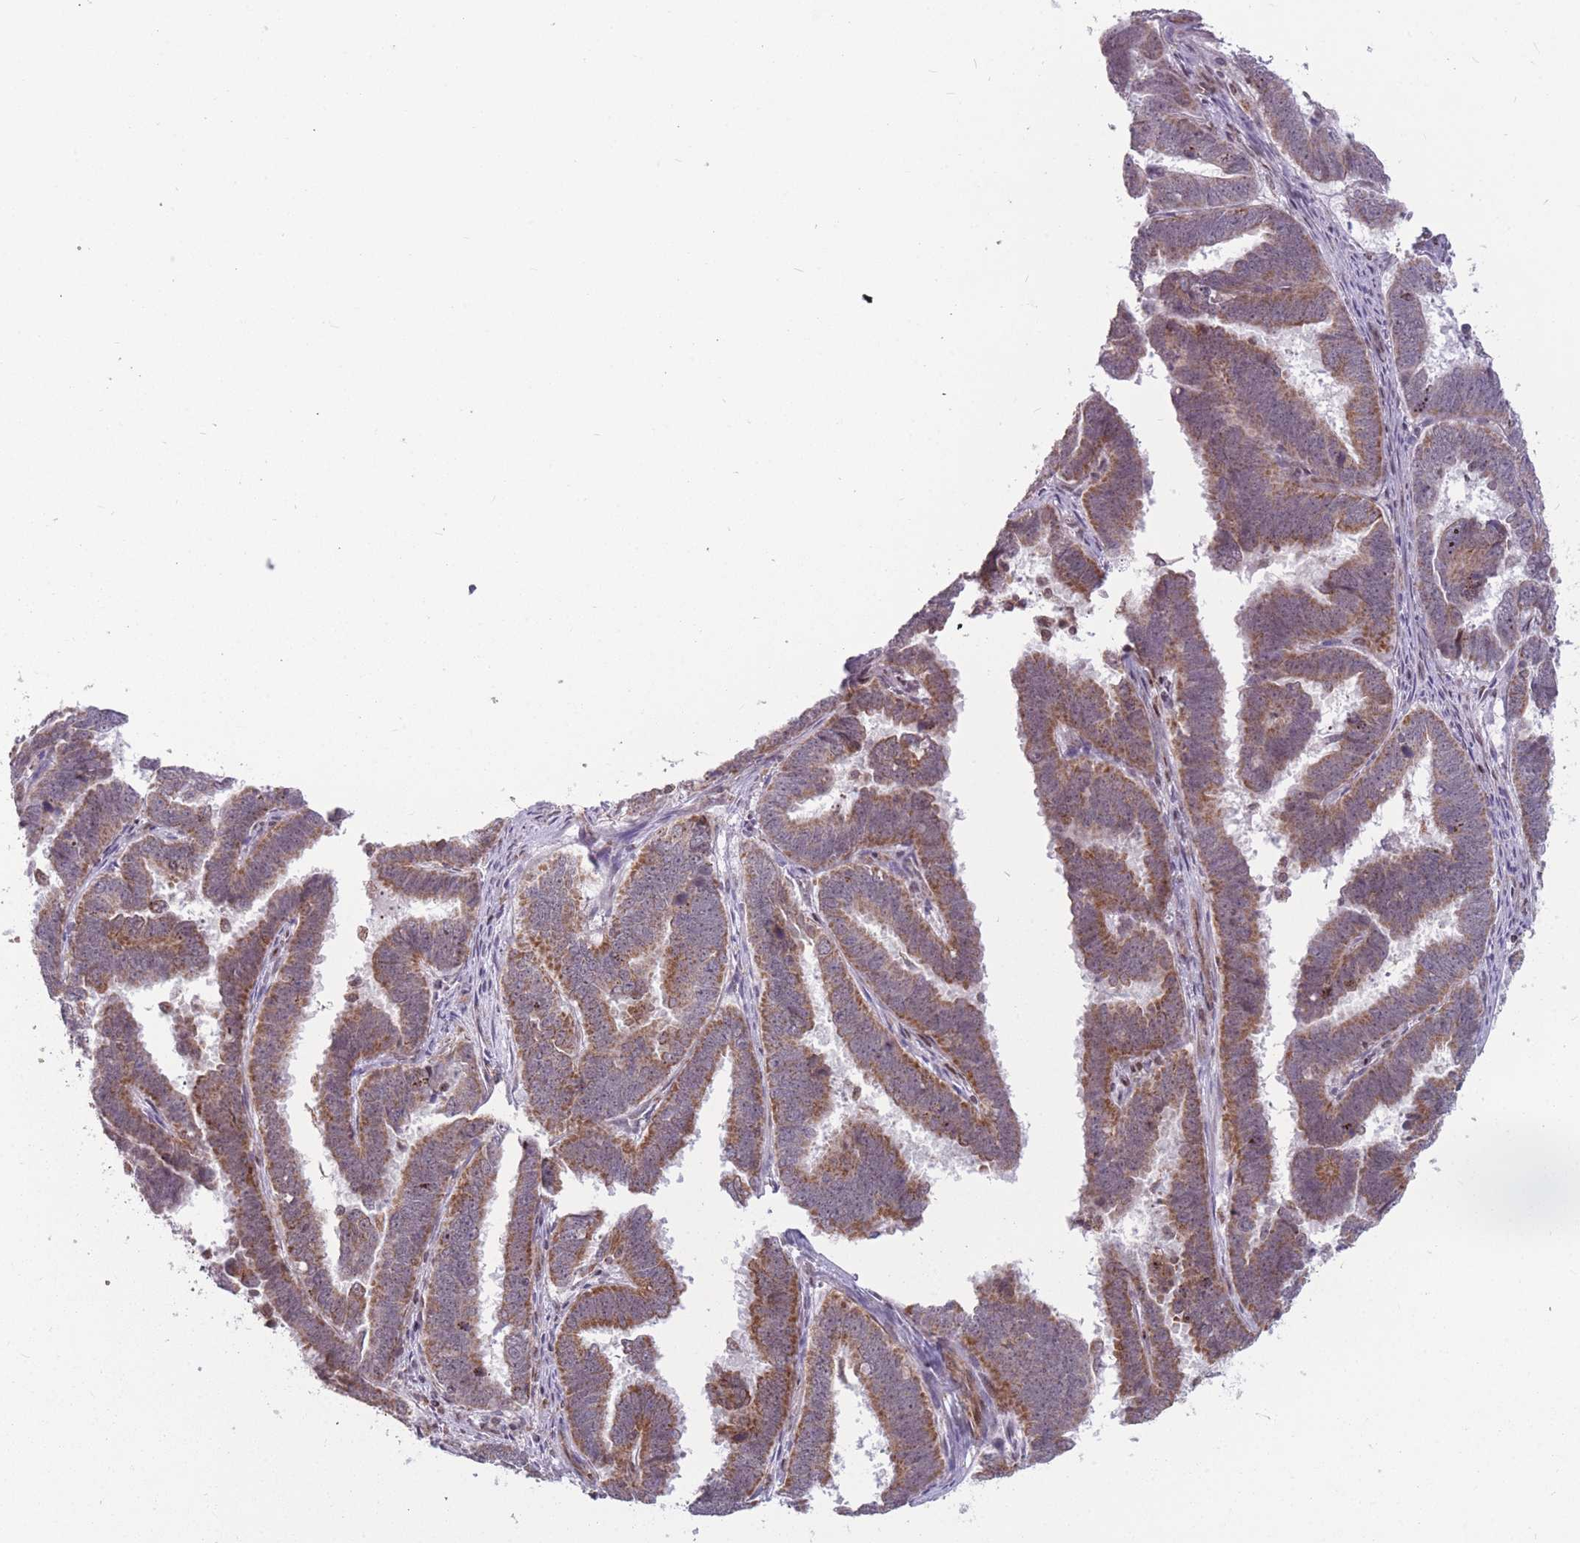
{"staining": {"intensity": "moderate", "quantity": ">75%", "location": "cytoplasmic/membranous"}, "tissue": "endometrial cancer", "cell_type": "Tumor cells", "image_type": "cancer", "snomed": [{"axis": "morphology", "description": "Adenocarcinoma, NOS"}, {"axis": "topography", "description": "Endometrium"}], "caption": "A photomicrograph of endometrial cancer stained for a protein reveals moderate cytoplasmic/membranous brown staining in tumor cells. Nuclei are stained in blue.", "gene": "DPYSL4", "patient": {"sex": "female", "age": 75}}